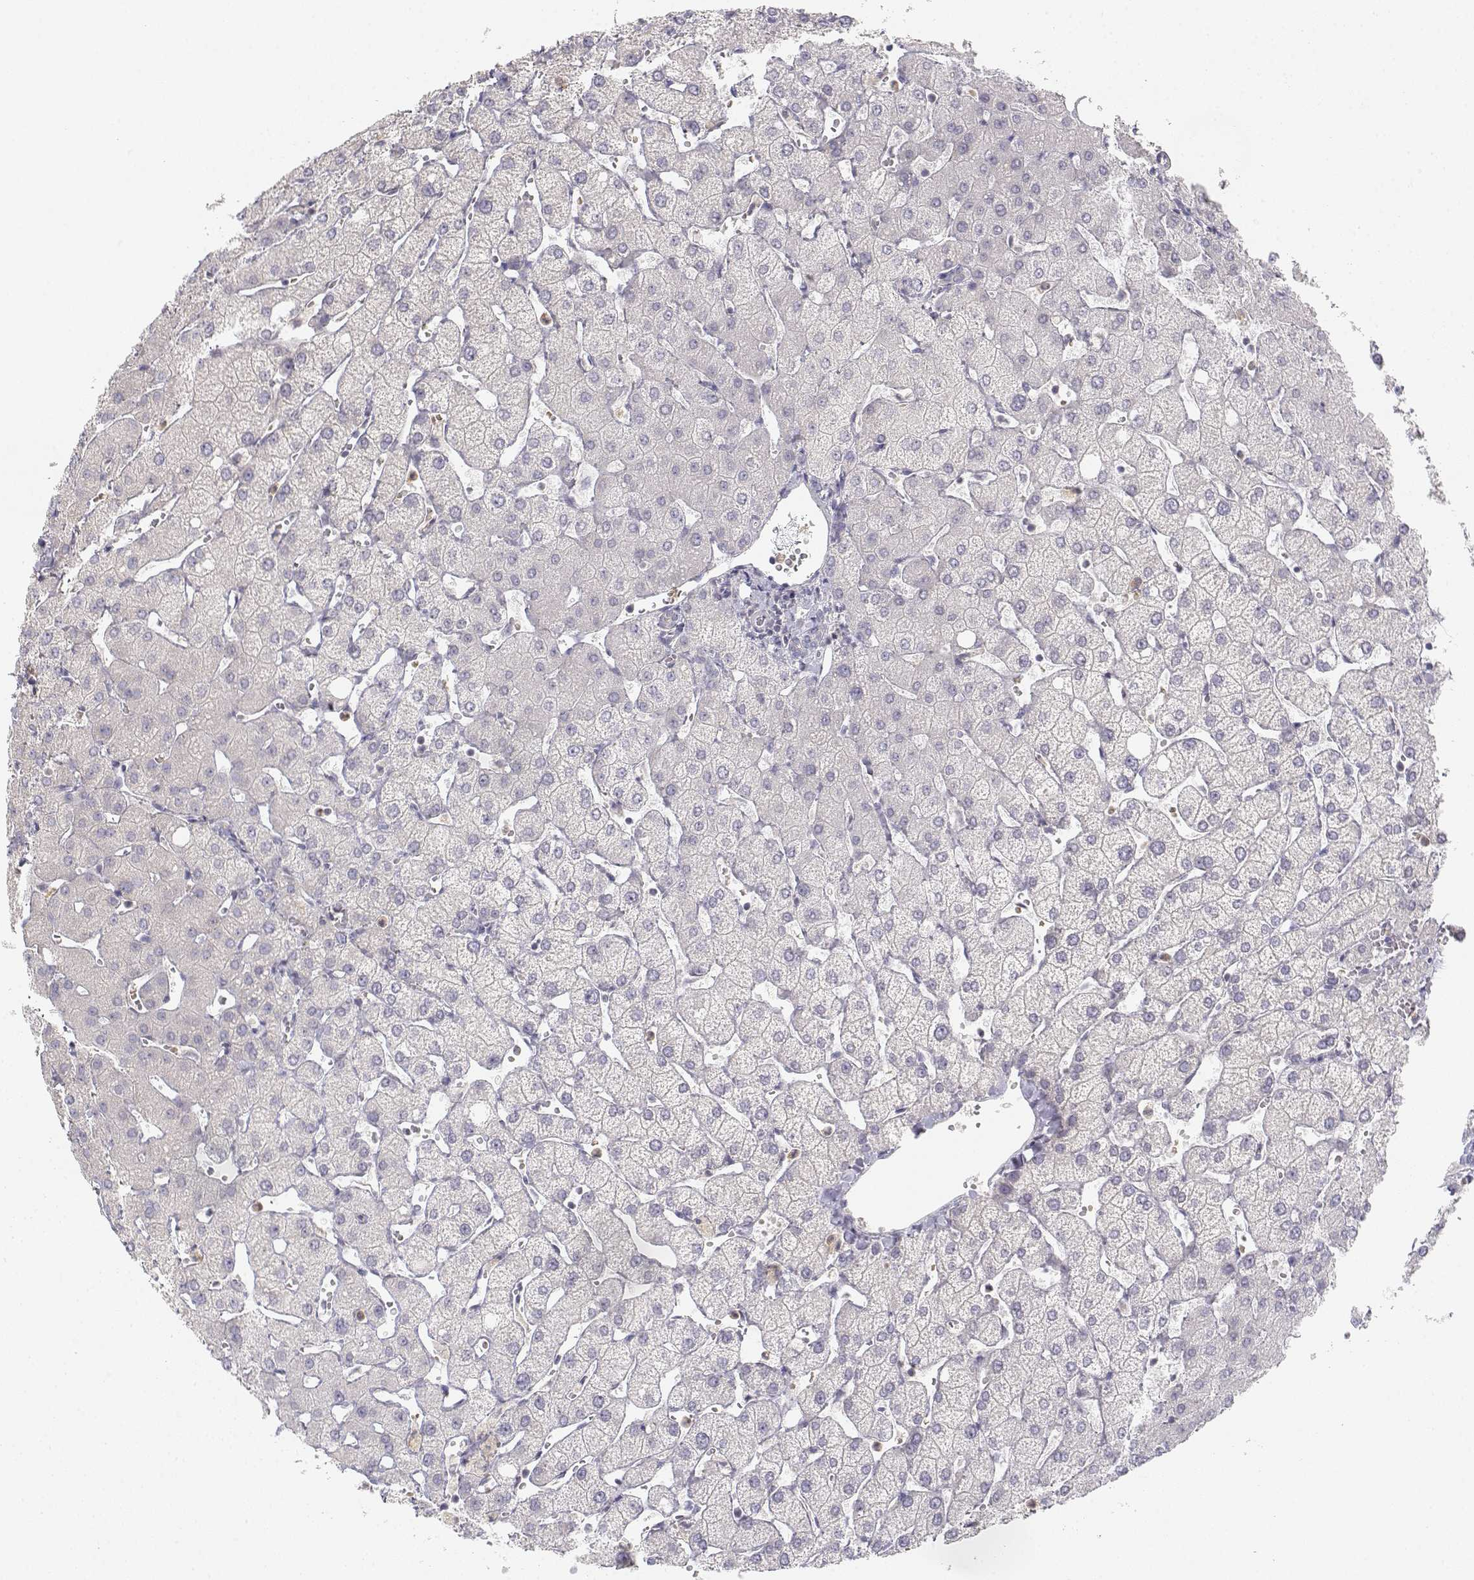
{"staining": {"intensity": "negative", "quantity": "none", "location": "none"}, "tissue": "liver", "cell_type": "Cholangiocytes", "image_type": "normal", "snomed": [{"axis": "morphology", "description": "Normal tissue, NOS"}, {"axis": "topography", "description": "Liver"}], "caption": "Photomicrograph shows no protein positivity in cholangiocytes of unremarkable liver.", "gene": "GLIPR1L2", "patient": {"sex": "female", "age": 54}}